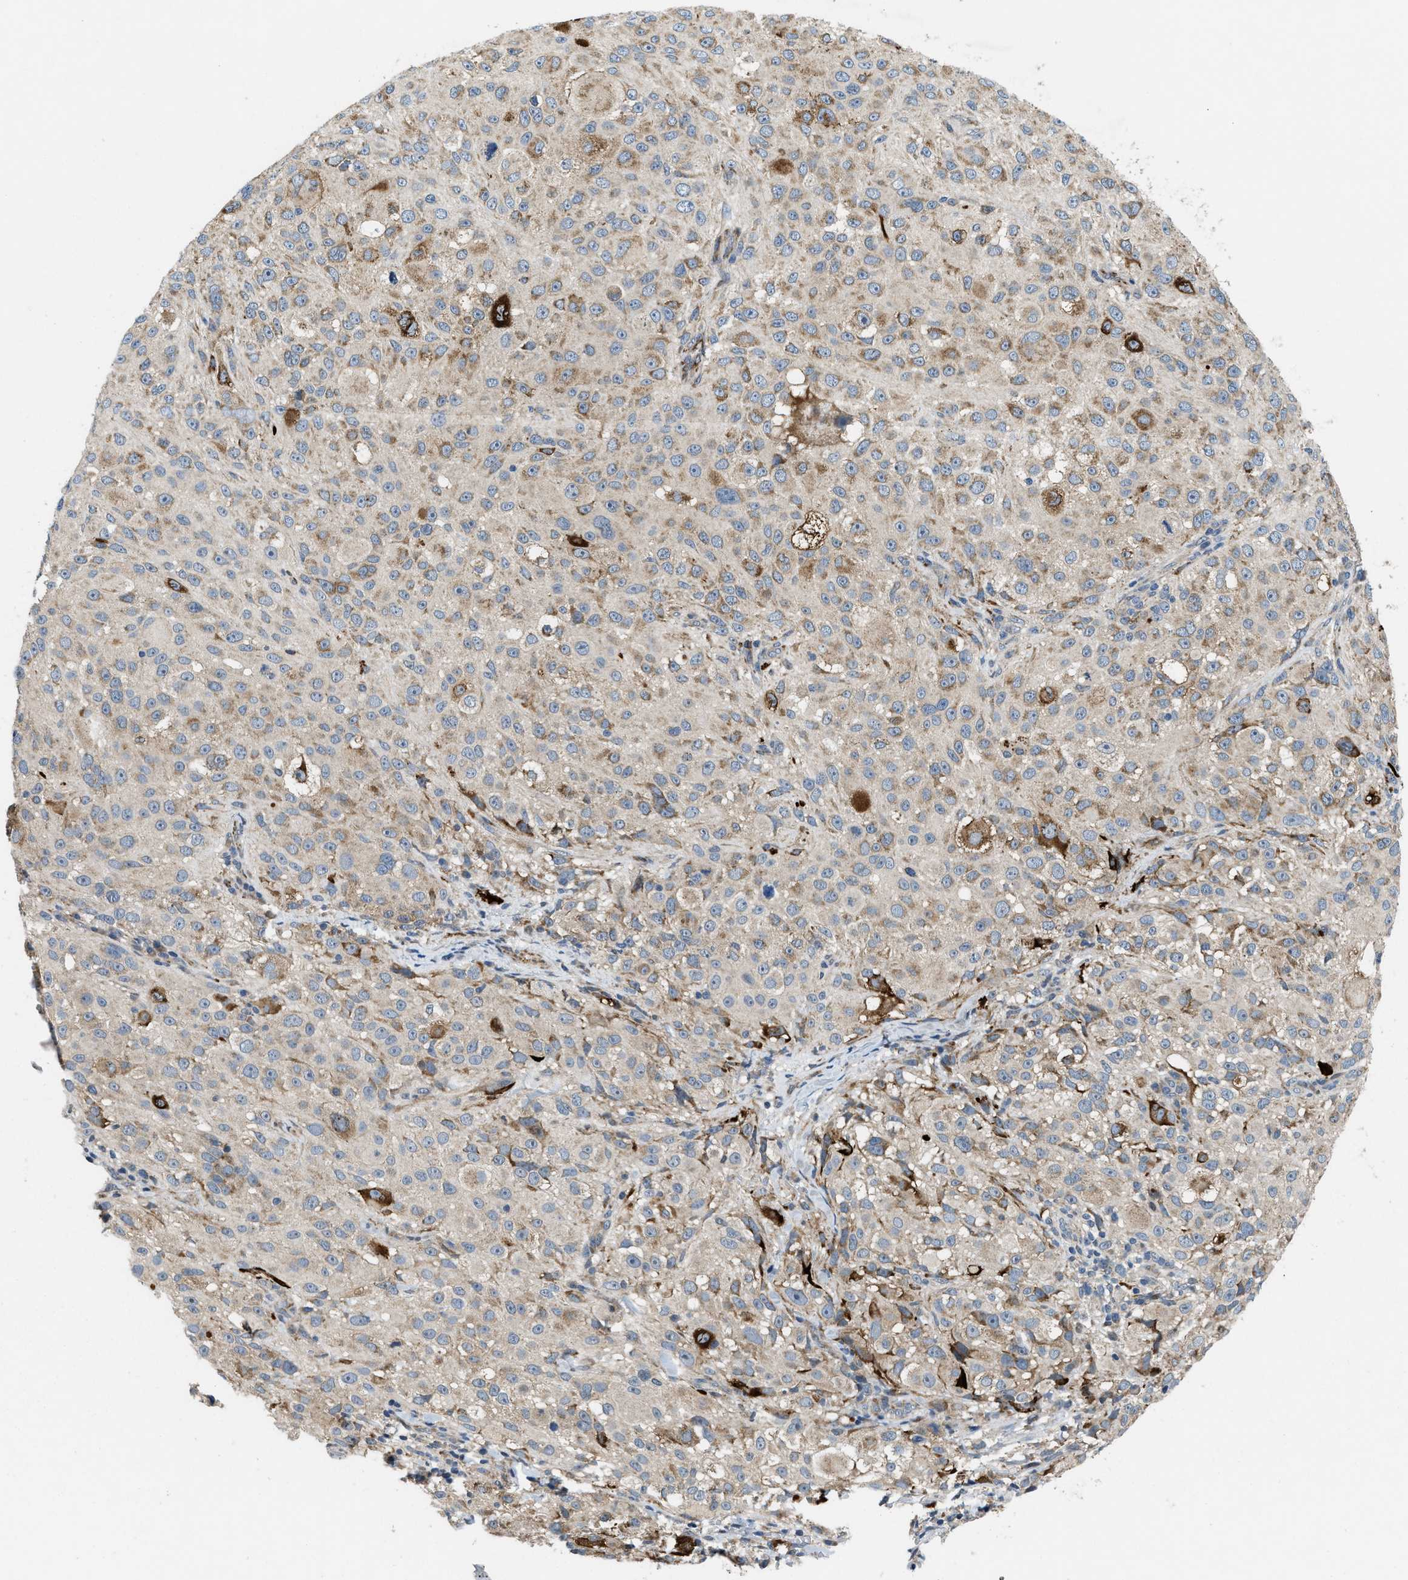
{"staining": {"intensity": "weak", "quantity": "25%-75%", "location": "cytoplasmic/membranous"}, "tissue": "melanoma", "cell_type": "Tumor cells", "image_type": "cancer", "snomed": [{"axis": "morphology", "description": "Necrosis, NOS"}, {"axis": "morphology", "description": "Malignant melanoma, NOS"}, {"axis": "topography", "description": "Skin"}], "caption": "DAB (3,3'-diaminobenzidine) immunohistochemical staining of human malignant melanoma demonstrates weak cytoplasmic/membranous protein expression in about 25%-75% of tumor cells. Using DAB (brown) and hematoxylin (blue) stains, captured at high magnification using brightfield microscopy.", "gene": "ZNF599", "patient": {"sex": "female", "age": 87}}